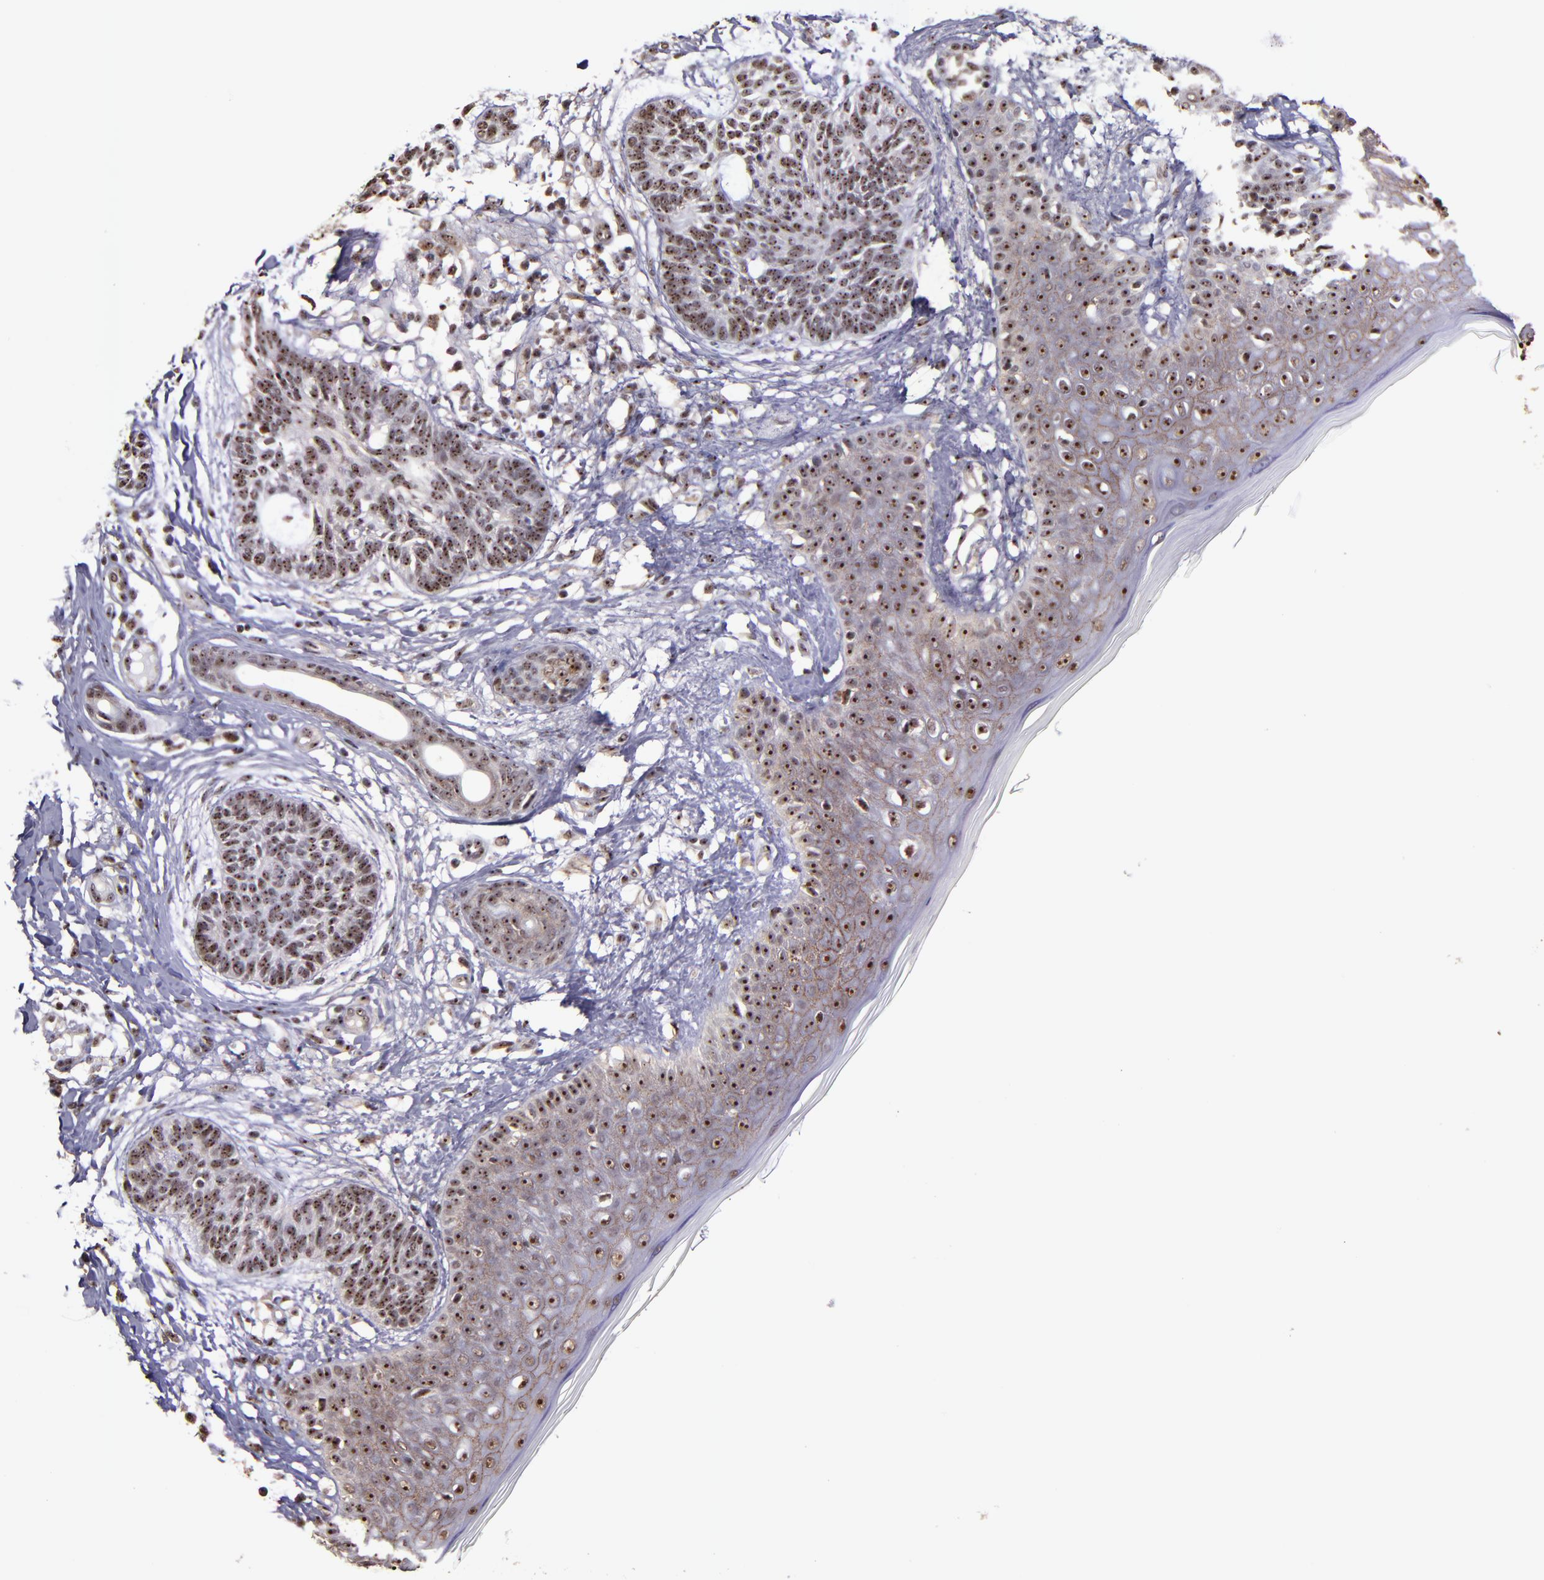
{"staining": {"intensity": "moderate", "quantity": "25%-75%", "location": "nuclear"}, "tissue": "skin cancer", "cell_type": "Tumor cells", "image_type": "cancer", "snomed": [{"axis": "morphology", "description": "Normal tissue, NOS"}, {"axis": "morphology", "description": "Basal cell carcinoma"}, {"axis": "topography", "description": "Skin"}], "caption": "This histopathology image shows IHC staining of human skin basal cell carcinoma, with medium moderate nuclear expression in approximately 25%-75% of tumor cells.", "gene": "CECR2", "patient": {"sex": "male", "age": 63}}